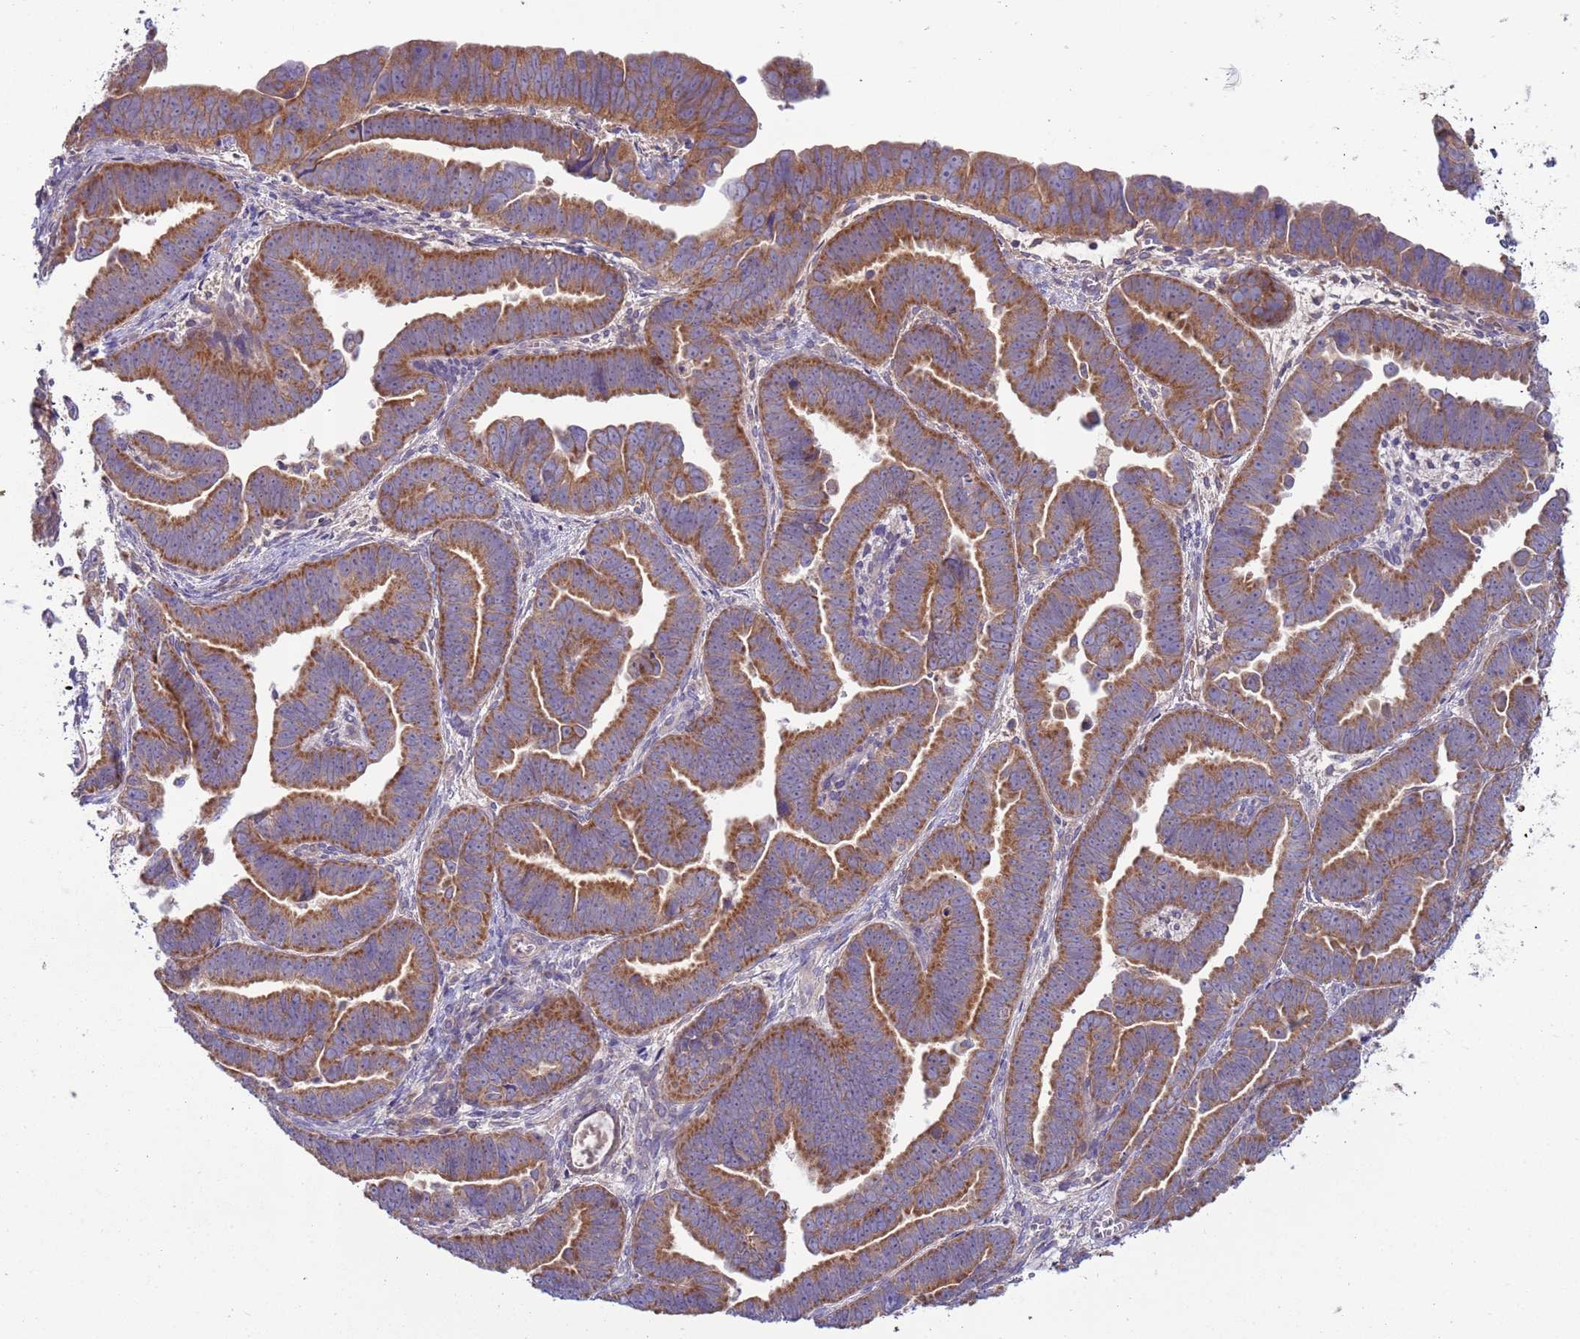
{"staining": {"intensity": "moderate", "quantity": ">75%", "location": "cytoplasmic/membranous"}, "tissue": "endometrial cancer", "cell_type": "Tumor cells", "image_type": "cancer", "snomed": [{"axis": "morphology", "description": "Adenocarcinoma, NOS"}, {"axis": "topography", "description": "Endometrium"}], "caption": "Tumor cells show moderate cytoplasmic/membranous positivity in about >75% of cells in endometrial cancer (adenocarcinoma).", "gene": "UQCRQ", "patient": {"sex": "female", "age": 75}}